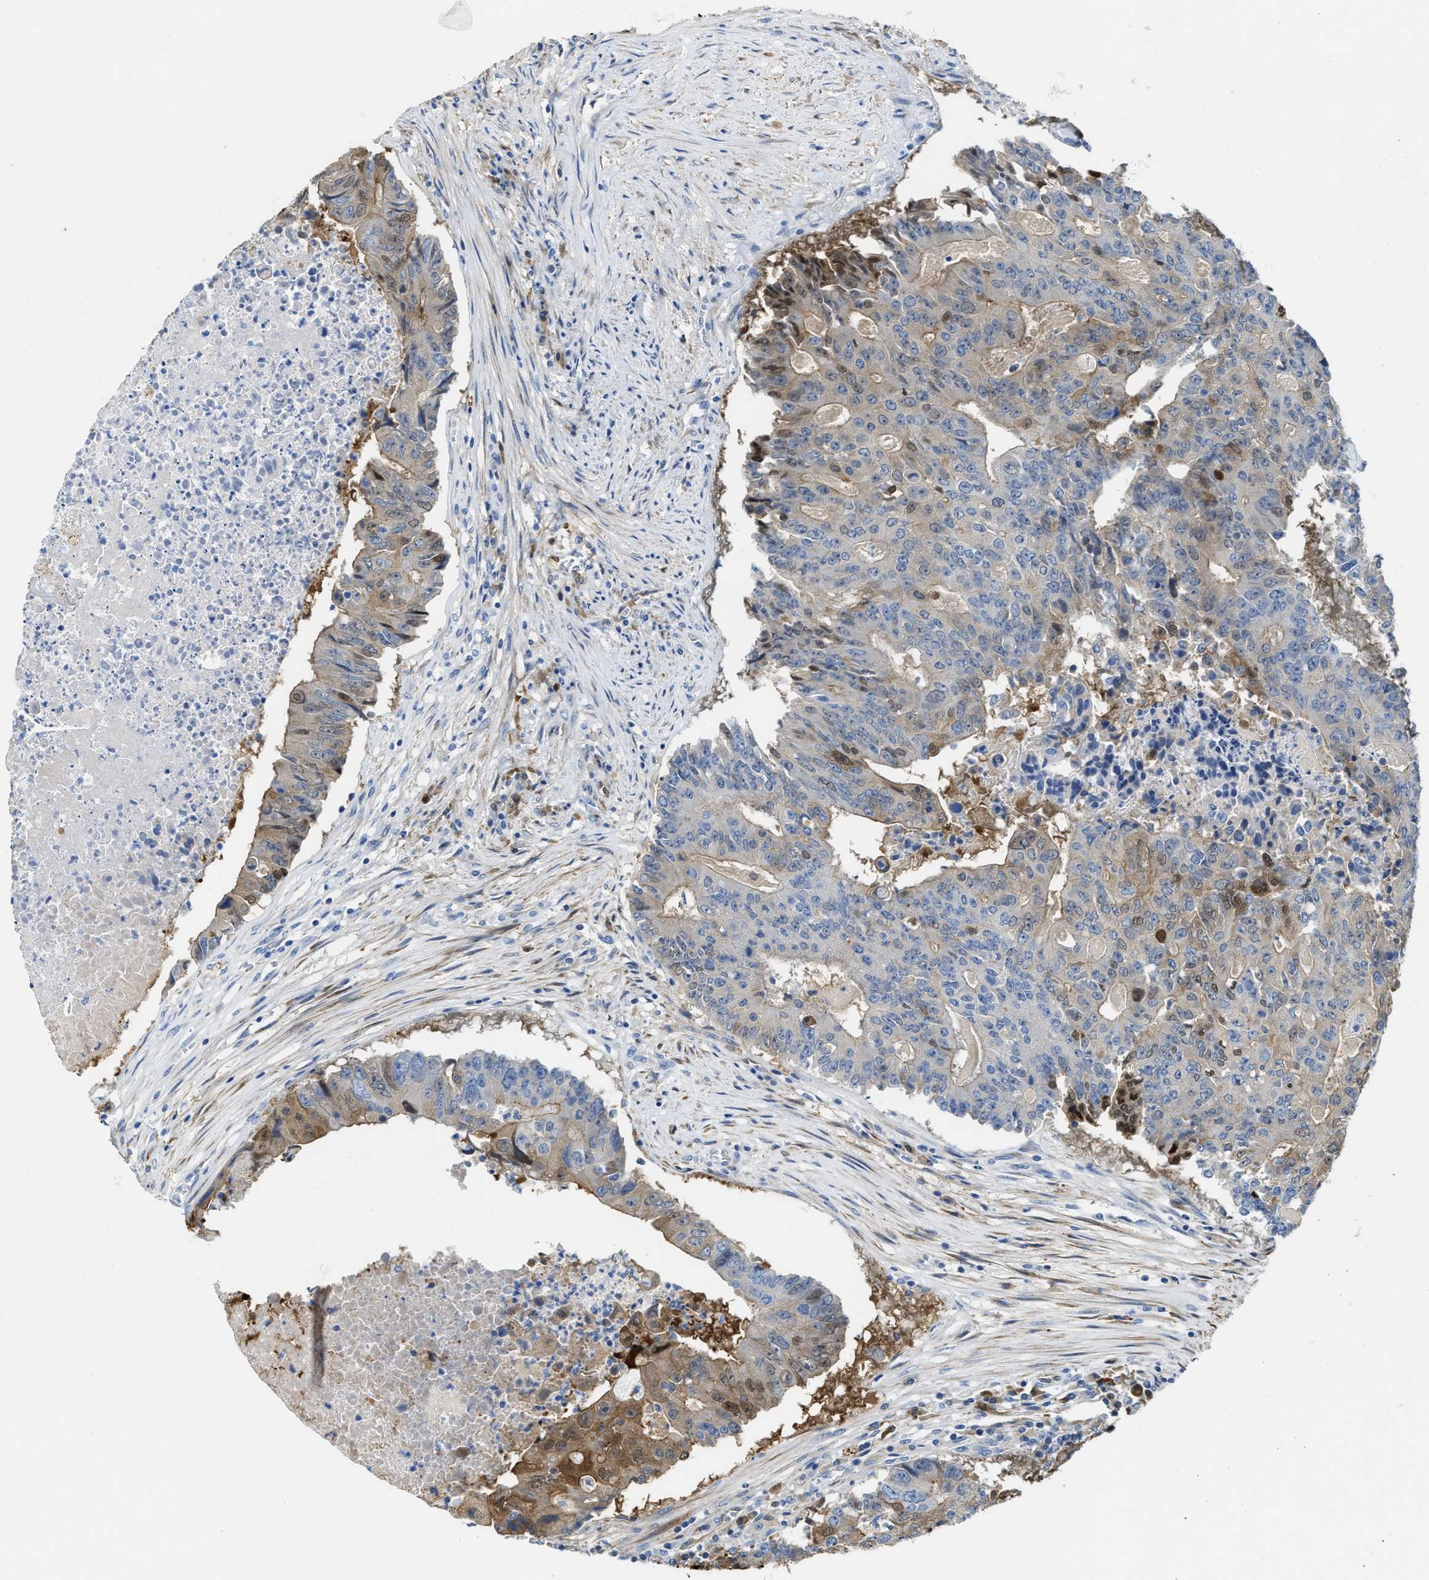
{"staining": {"intensity": "weak", "quantity": "<25%", "location": "cytoplasmic/membranous,nuclear"}, "tissue": "colorectal cancer", "cell_type": "Tumor cells", "image_type": "cancer", "snomed": [{"axis": "morphology", "description": "Adenocarcinoma, NOS"}, {"axis": "topography", "description": "Colon"}], "caption": "The micrograph reveals no staining of tumor cells in adenocarcinoma (colorectal).", "gene": "ASS1", "patient": {"sex": "male", "age": 87}}